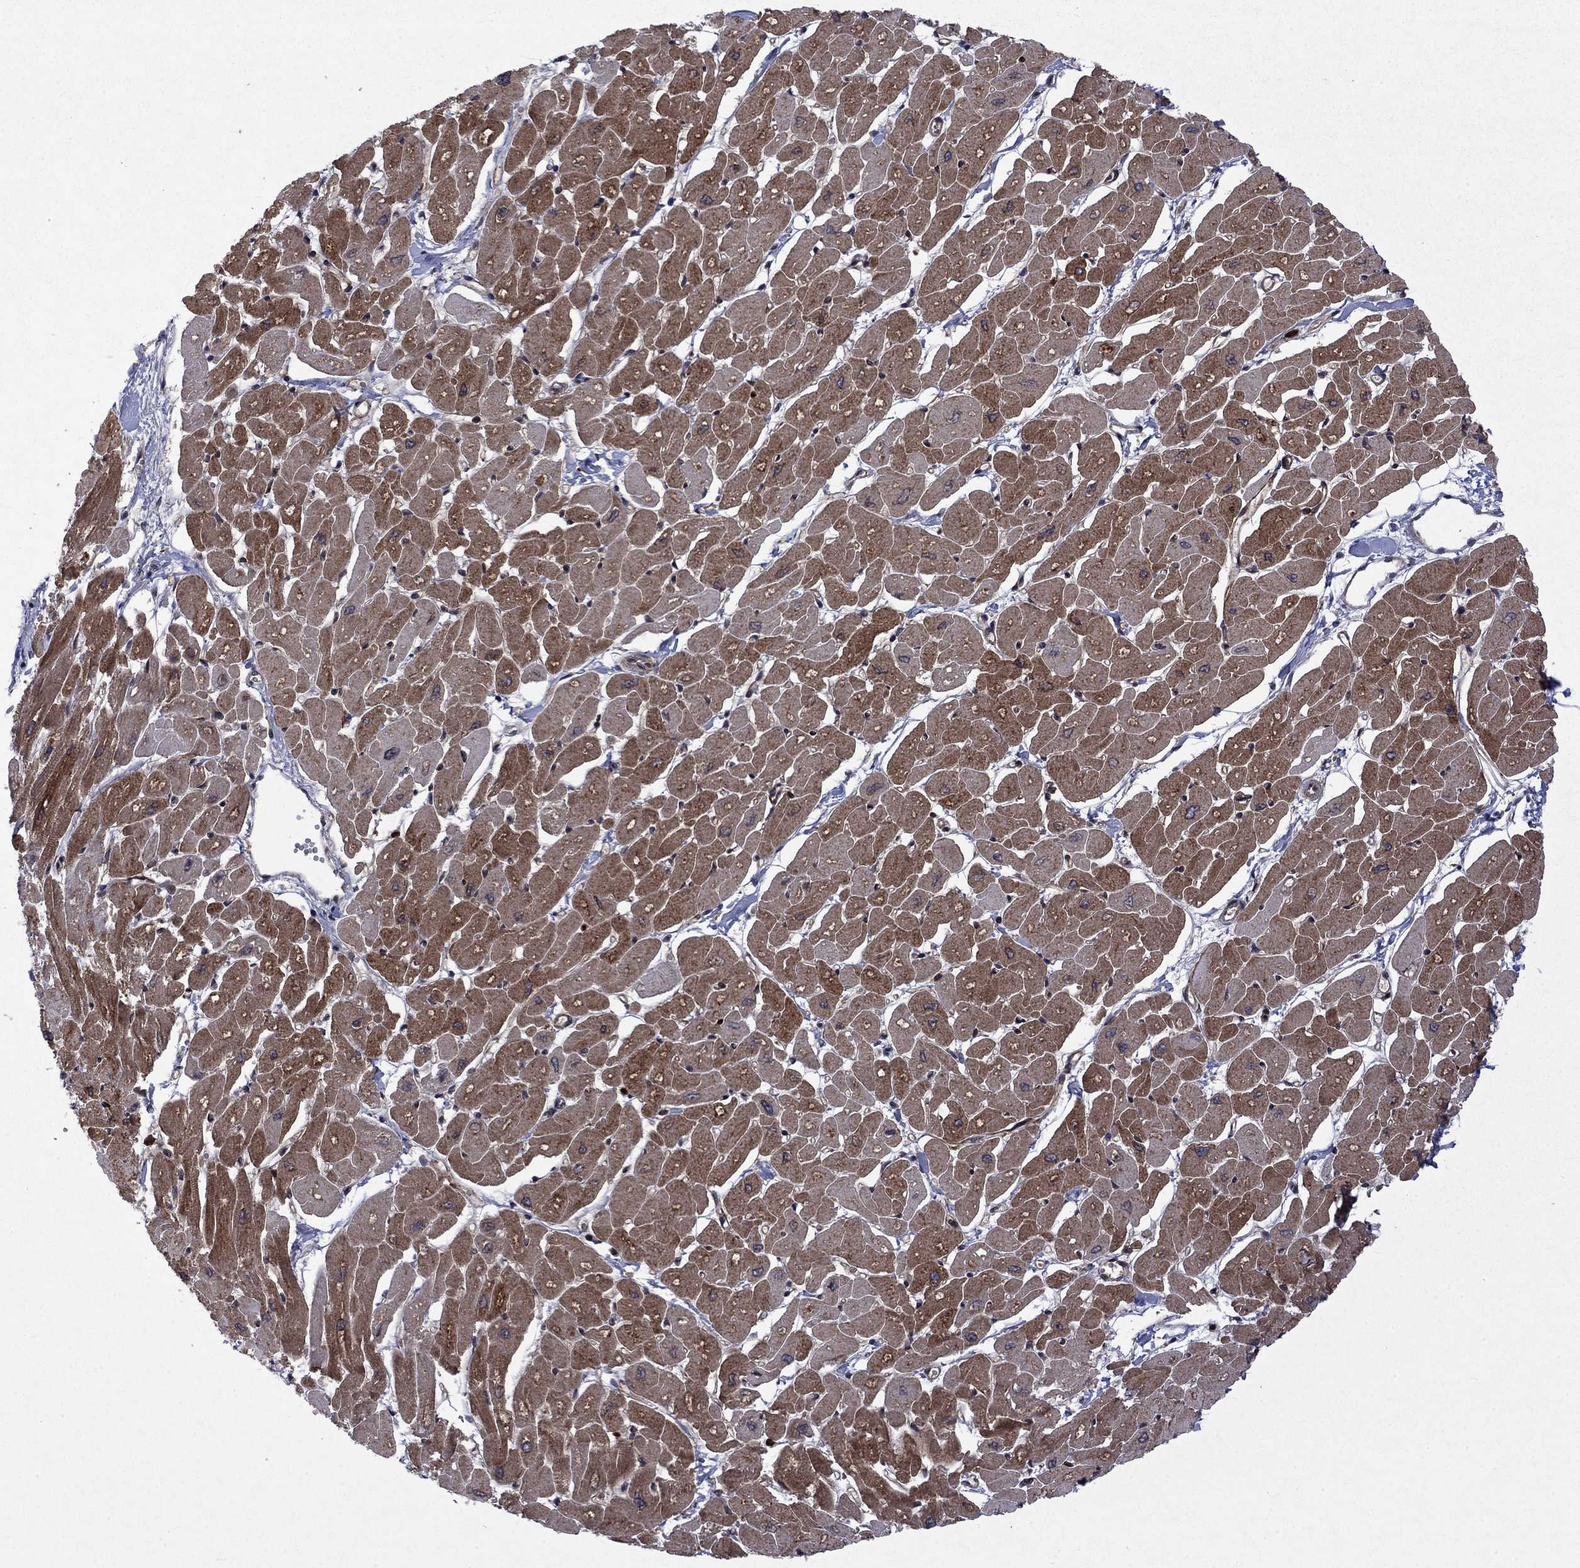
{"staining": {"intensity": "moderate", "quantity": ">75%", "location": "cytoplasmic/membranous"}, "tissue": "heart muscle", "cell_type": "Cardiomyocytes", "image_type": "normal", "snomed": [{"axis": "morphology", "description": "Normal tissue, NOS"}, {"axis": "topography", "description": "Heart"}], "caption": "Immunohistochemical staining of benign human heart muscle demonstrates moderate cytoplasmic/membranous protein positivity in approximately >75% of cardiomyocytes. The protein of interest is shown in brown color, while the nuclei are stained blue.", "gene": "TMEM33", "patient": {"sex": "male", "age": 57}}